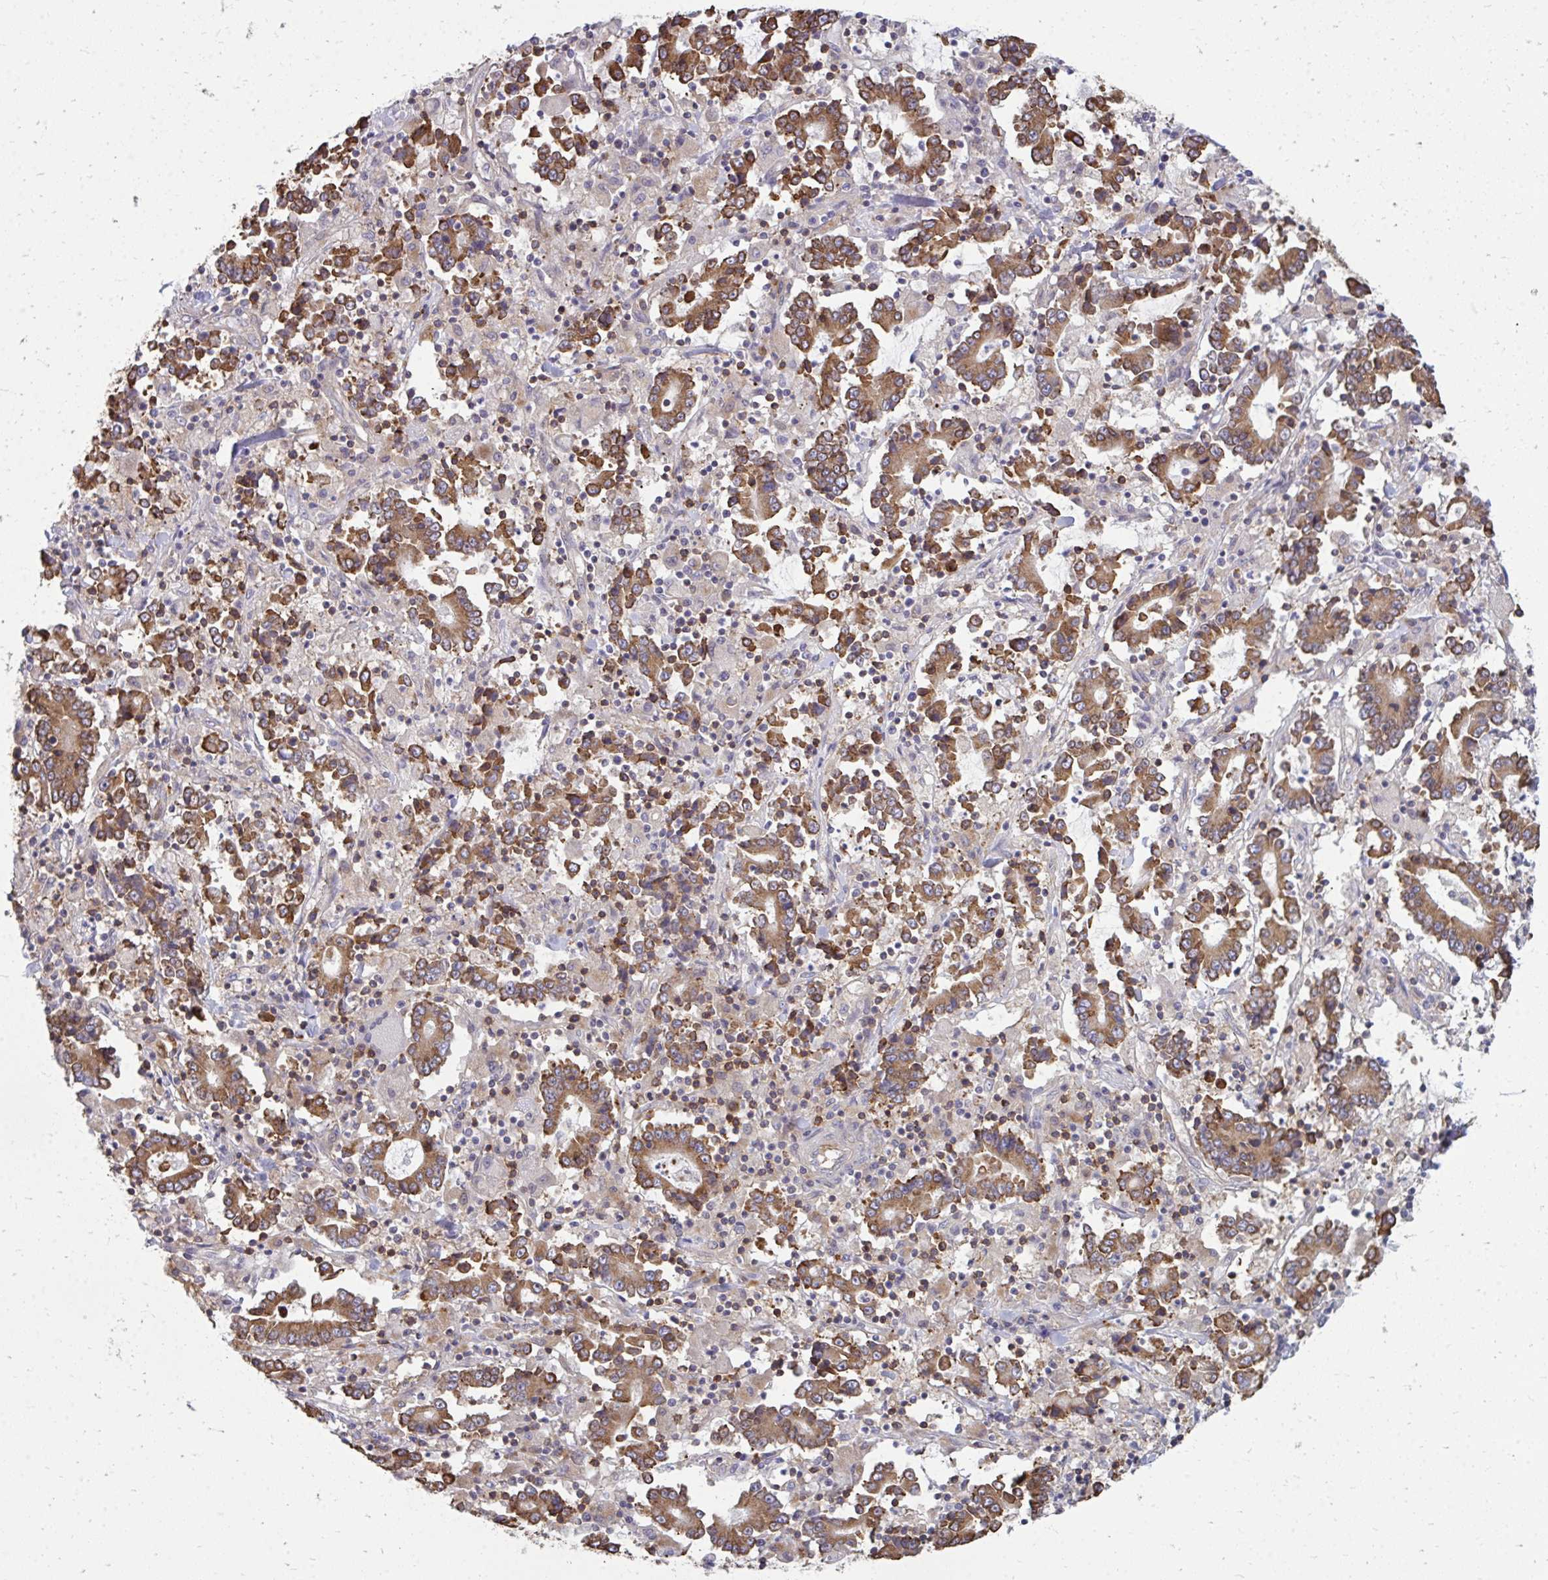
{"staining": {"intensity": "moderate", "quantity": ">75%", "location": "cytoplasmic/membranous"}, "tissue": "stomach cancer", "cell_type": "Tumor cells", "image_type": "cancer", "snomed": [{"axis": "morphology", "description": "Adenocarcinoma, NOS"}, {"axis": "topography", "description": "Stomach, upper"}], "caption": "Moderate cytoplasmic/membranous expression for a protein is seen in about >75% of tumor cells of adenocarcinoma (stomach) using IHC.", "gene": "ASAP1", "patient": {"sex": "male", "age": 68}}